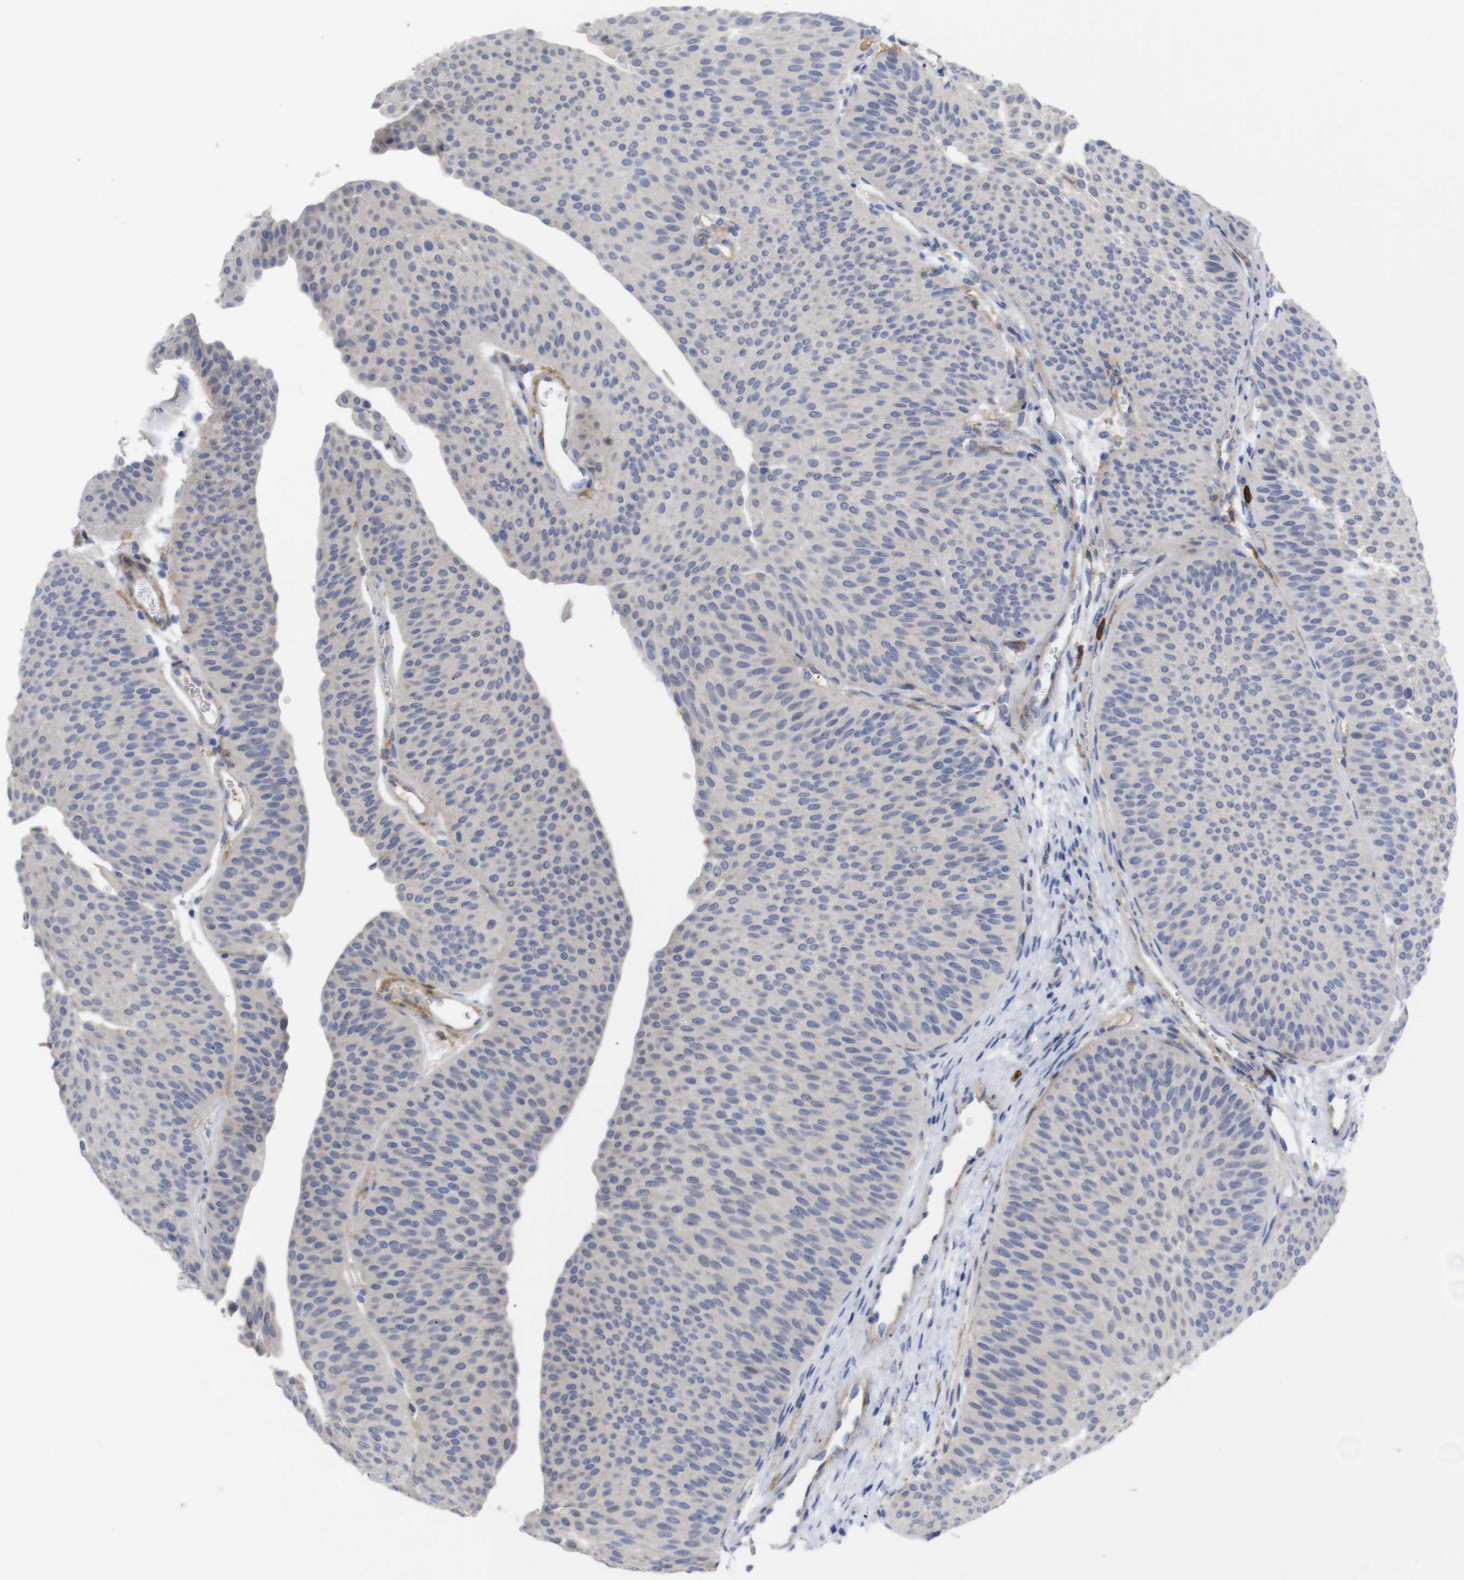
{"staining": {"intensity": "negative", "quantity": "none", "location": "none"}, "tissue": "urothelial cancer", "cell_type": "Tumor cells", "image_type": "cancer", "snomed": [{"axis": "morphology", "description": "Urothelial carcinoma, Low grade"}, {"axis": "topography", "description": "Urinary bladder"}], "caption": "There is no significant expression in tumor cells of urothelial carcinoma (low-grade).", "gene": "C5AR1", "patient": {"sex": "female", "age": 60}}